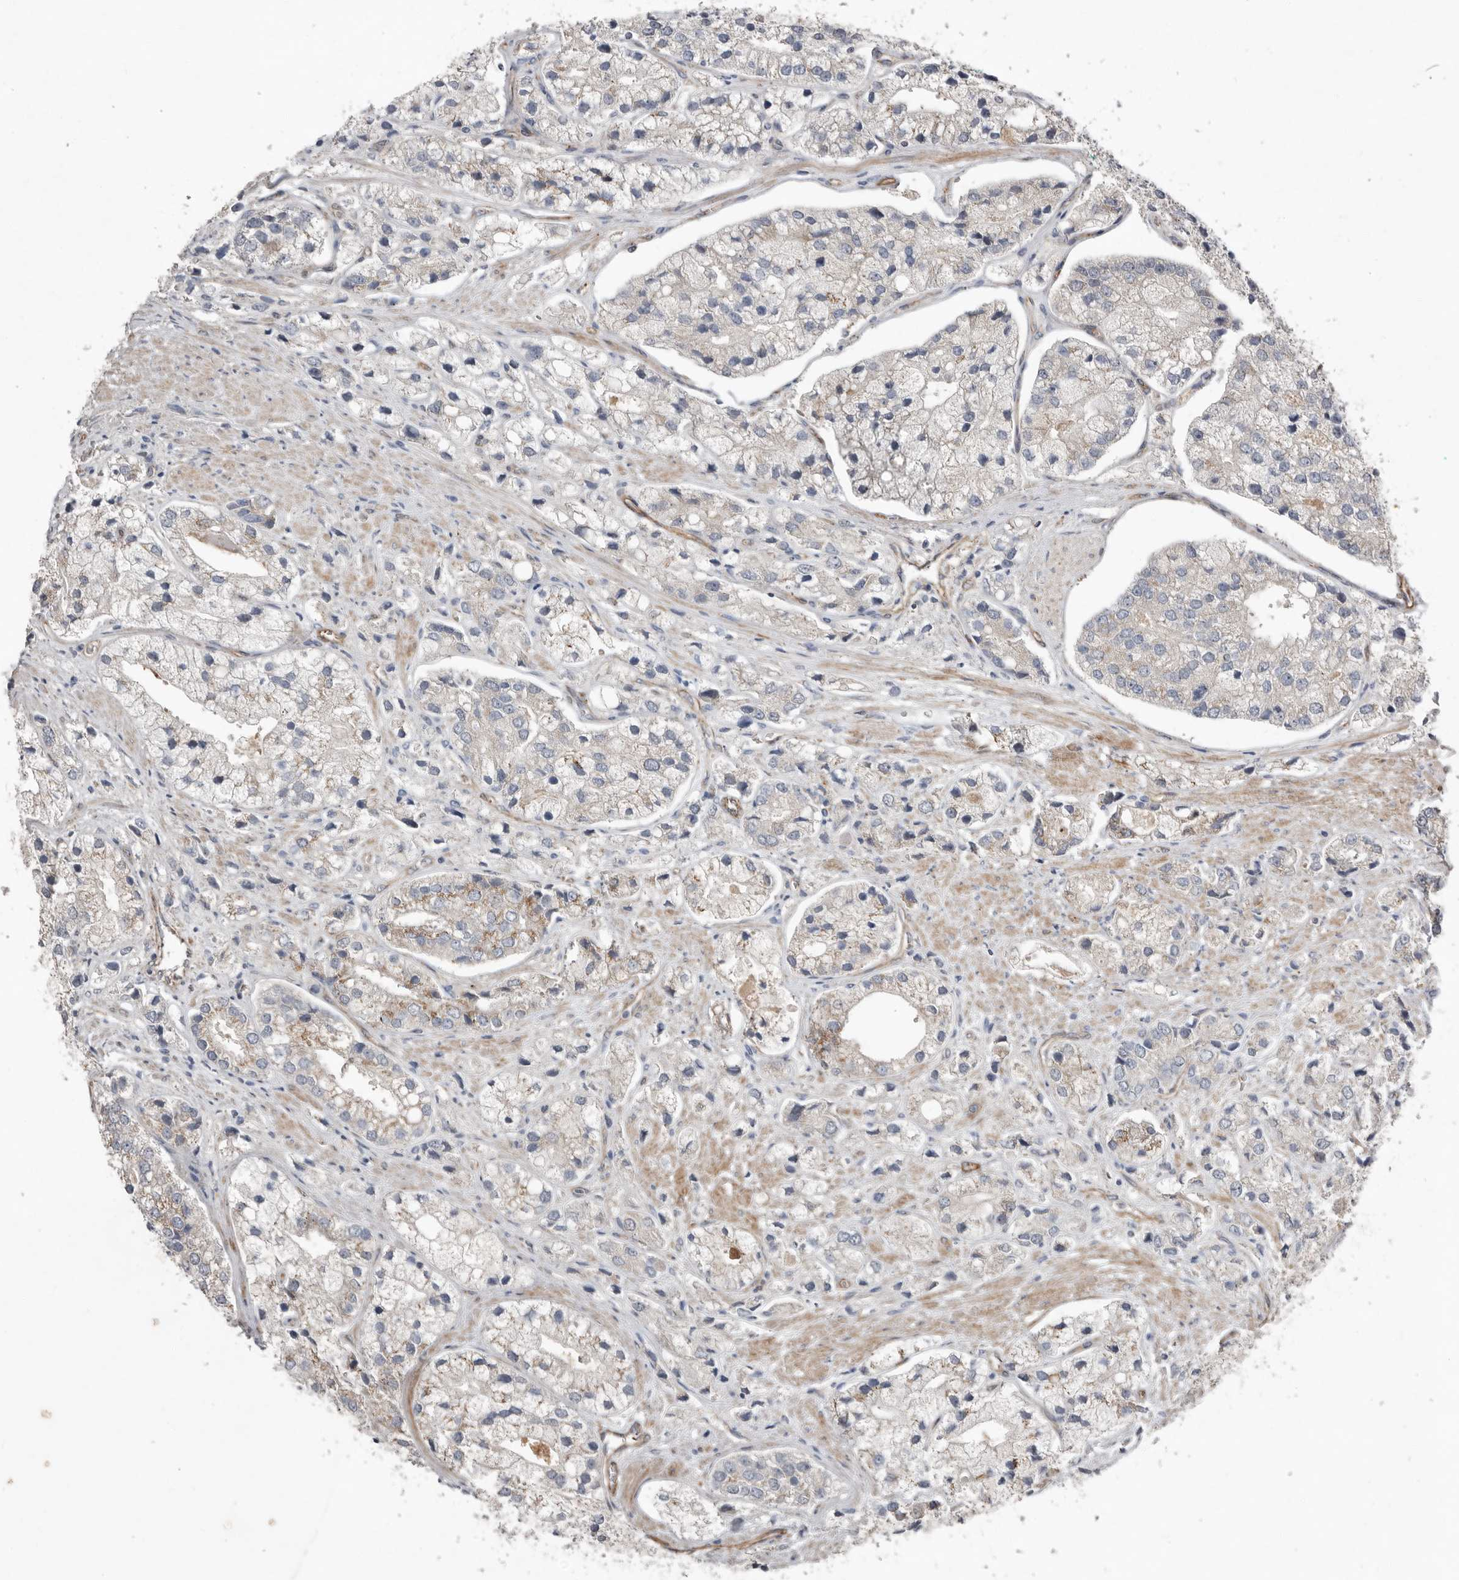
{"staining": {"intensity": "weak", "quantity": "<25%", "location": "cytoplasmic/membranous"}, "tissue": "prostate cancer", "cell_type": "Tumor cells", "image_type": "cancer", "snomed": [{"axis": "morphology", "description": "Adenocarcinoma, High grade"}, {"axis": "topography", "description": "Prostate"}], "caption": "DAB (3,3'-diaminobenzidine) immunohistochemical staining of human prostate cancer (adenocarcinoma (high-grade)) shows no significant expression in tumor cells.", "gene": "RANBP17", "patient": {"sex": "male", "age": 50}}